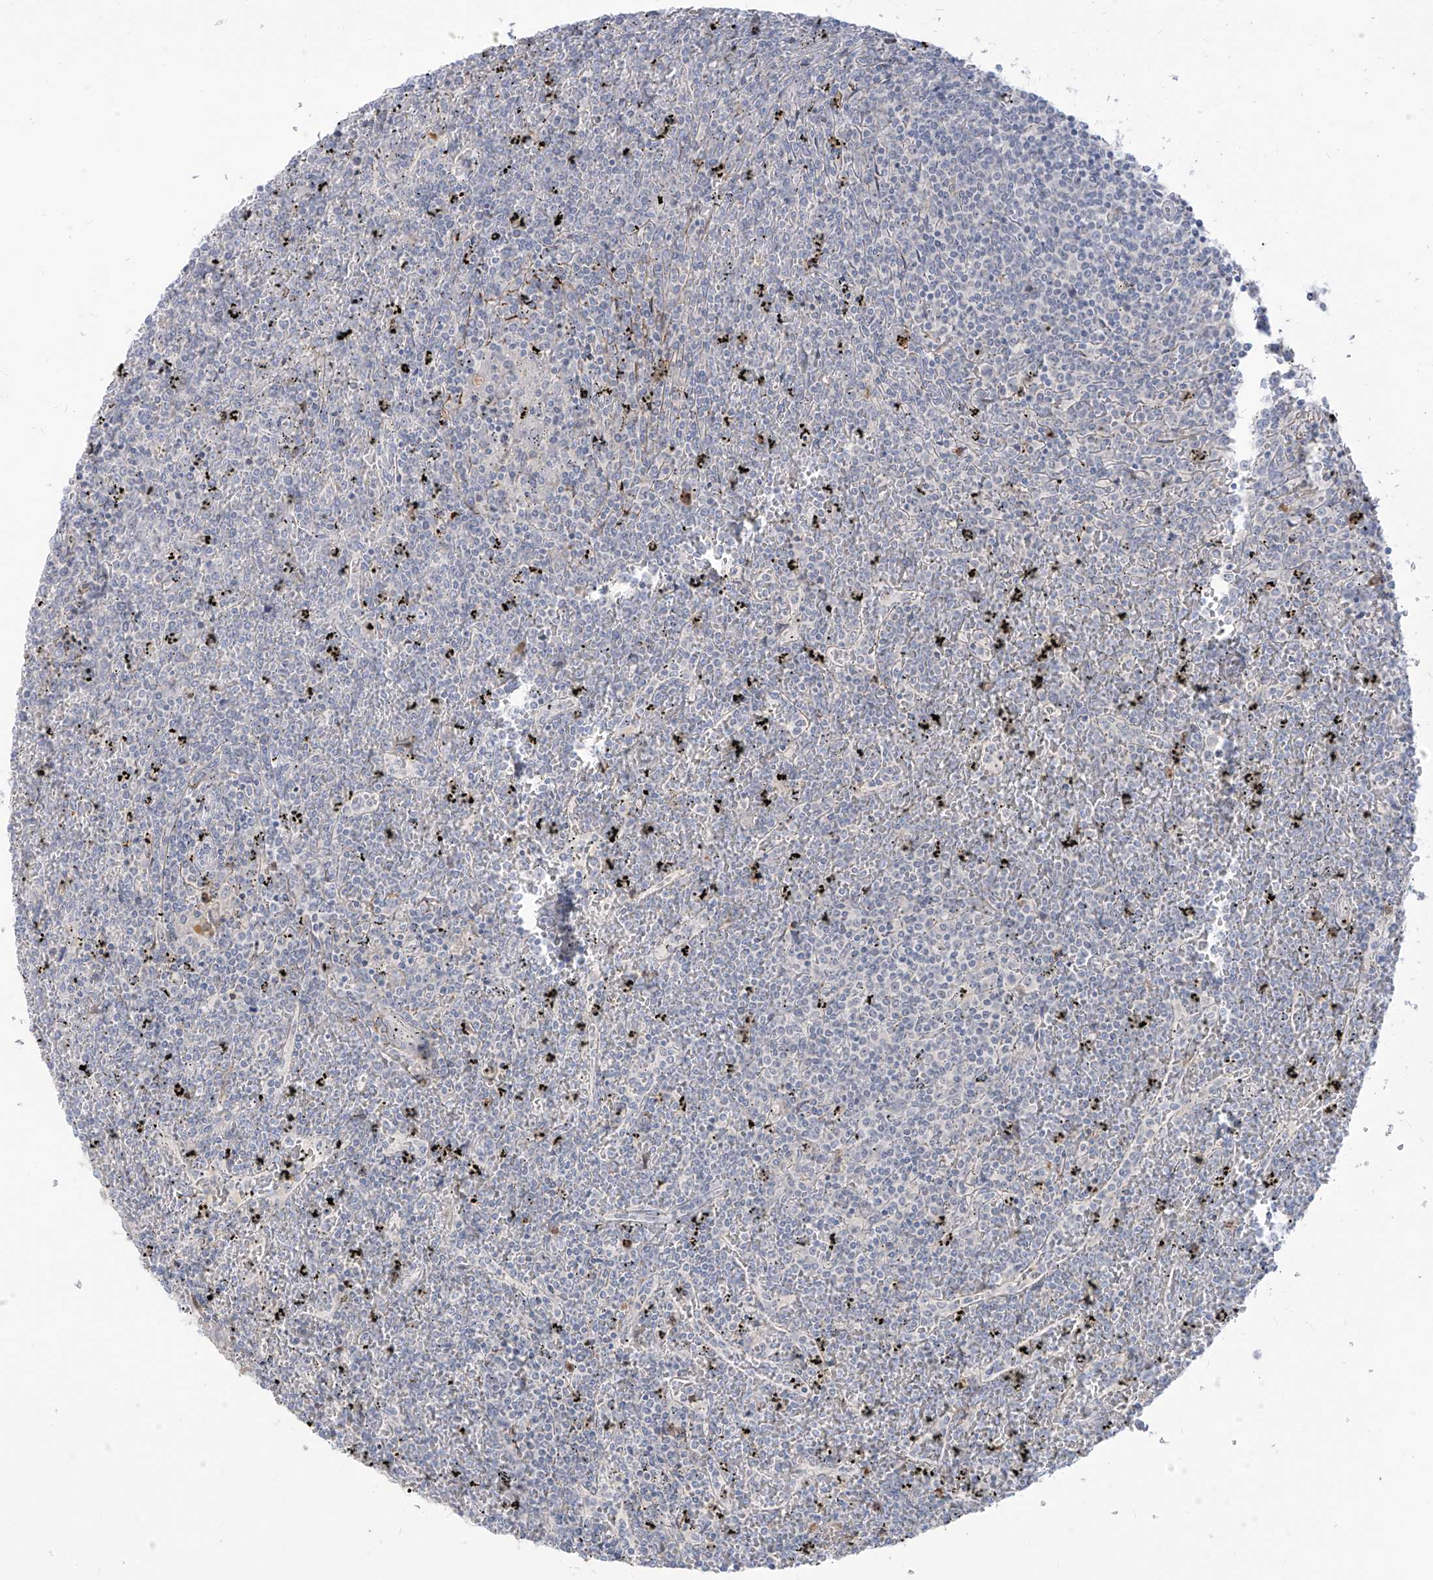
{"staining": {"intensity": "negative", "quantity": "none", "location": "none"}, "tissue": "lymphoma", "cell_type": "Tumor cells", "image_type": "cancer", "snomed": [{"axis": "morphology", "description": "Malignant lymphoma, non-Hodgkin's type, Low grade"}, {"axis": "topography", "description": "Spleen"}], "caption": "Immunohistochemistry of lymphoma reveals no expression in tumor cells.", "gene": "NOTO", "patient": {"sex": "female", "age": 19}}